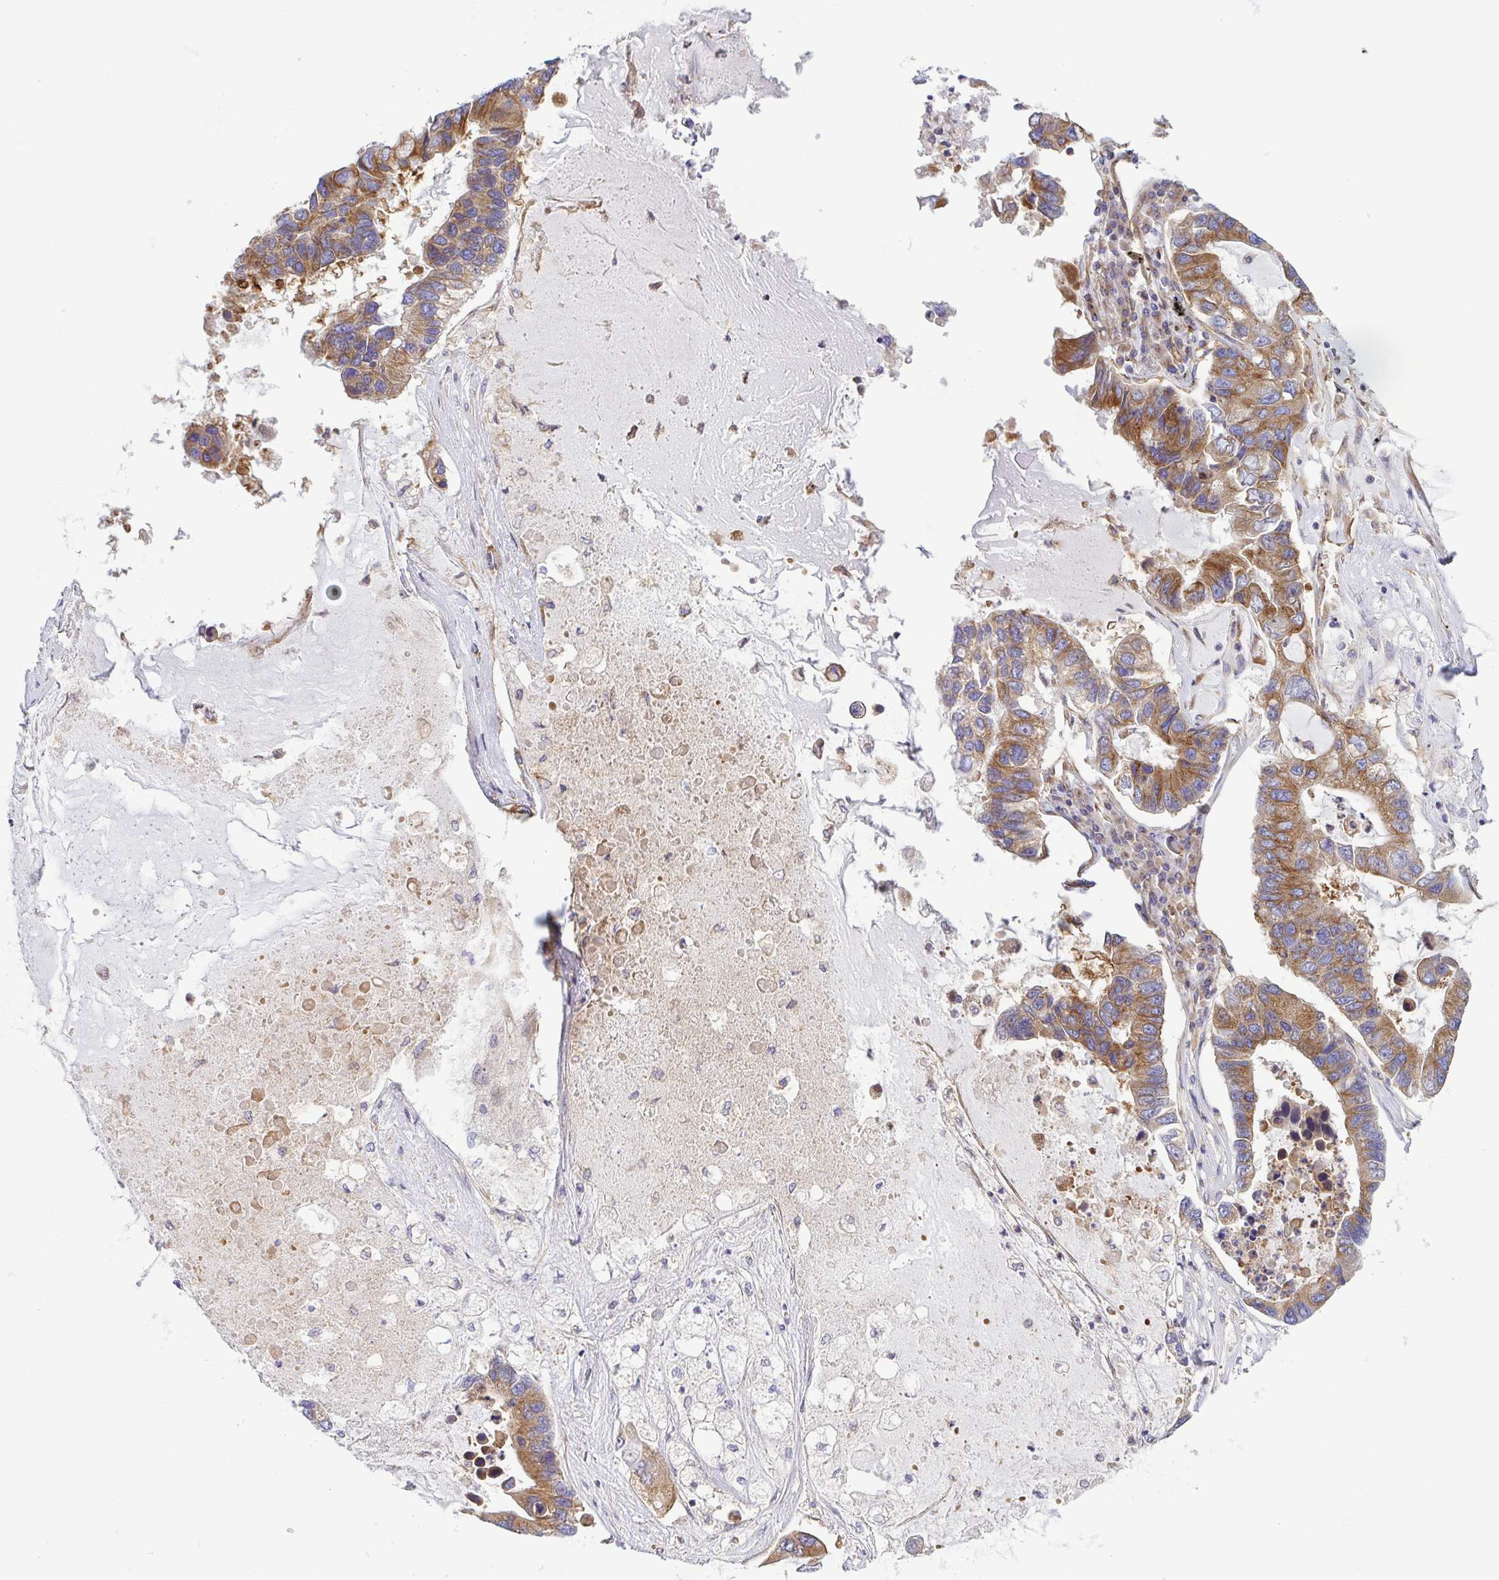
{"staining": {"intensity": "moderate", "quantity": ">75%", "location": "cytoplasmic/membranous"}, "tissue": "lung cancer", "cell_type": "Tumor cells", "image_type": "cancer", "snomed": [{"axis": "morphology", "description": "Adenocarcinoma, NOS"}, {"axis": "topography", "description": "Bronchus"}, {"axis": "topography", "description": "Lung"}], "caption": "Lung cancer (adenocarcinoma) stained with a brown dye exhibits moderate cytoplasmic/membranous positive positivity in approximately >75% of tumor cells.", "gene": "KIF5B", "patient": {"sex": "female", "age": 51}}